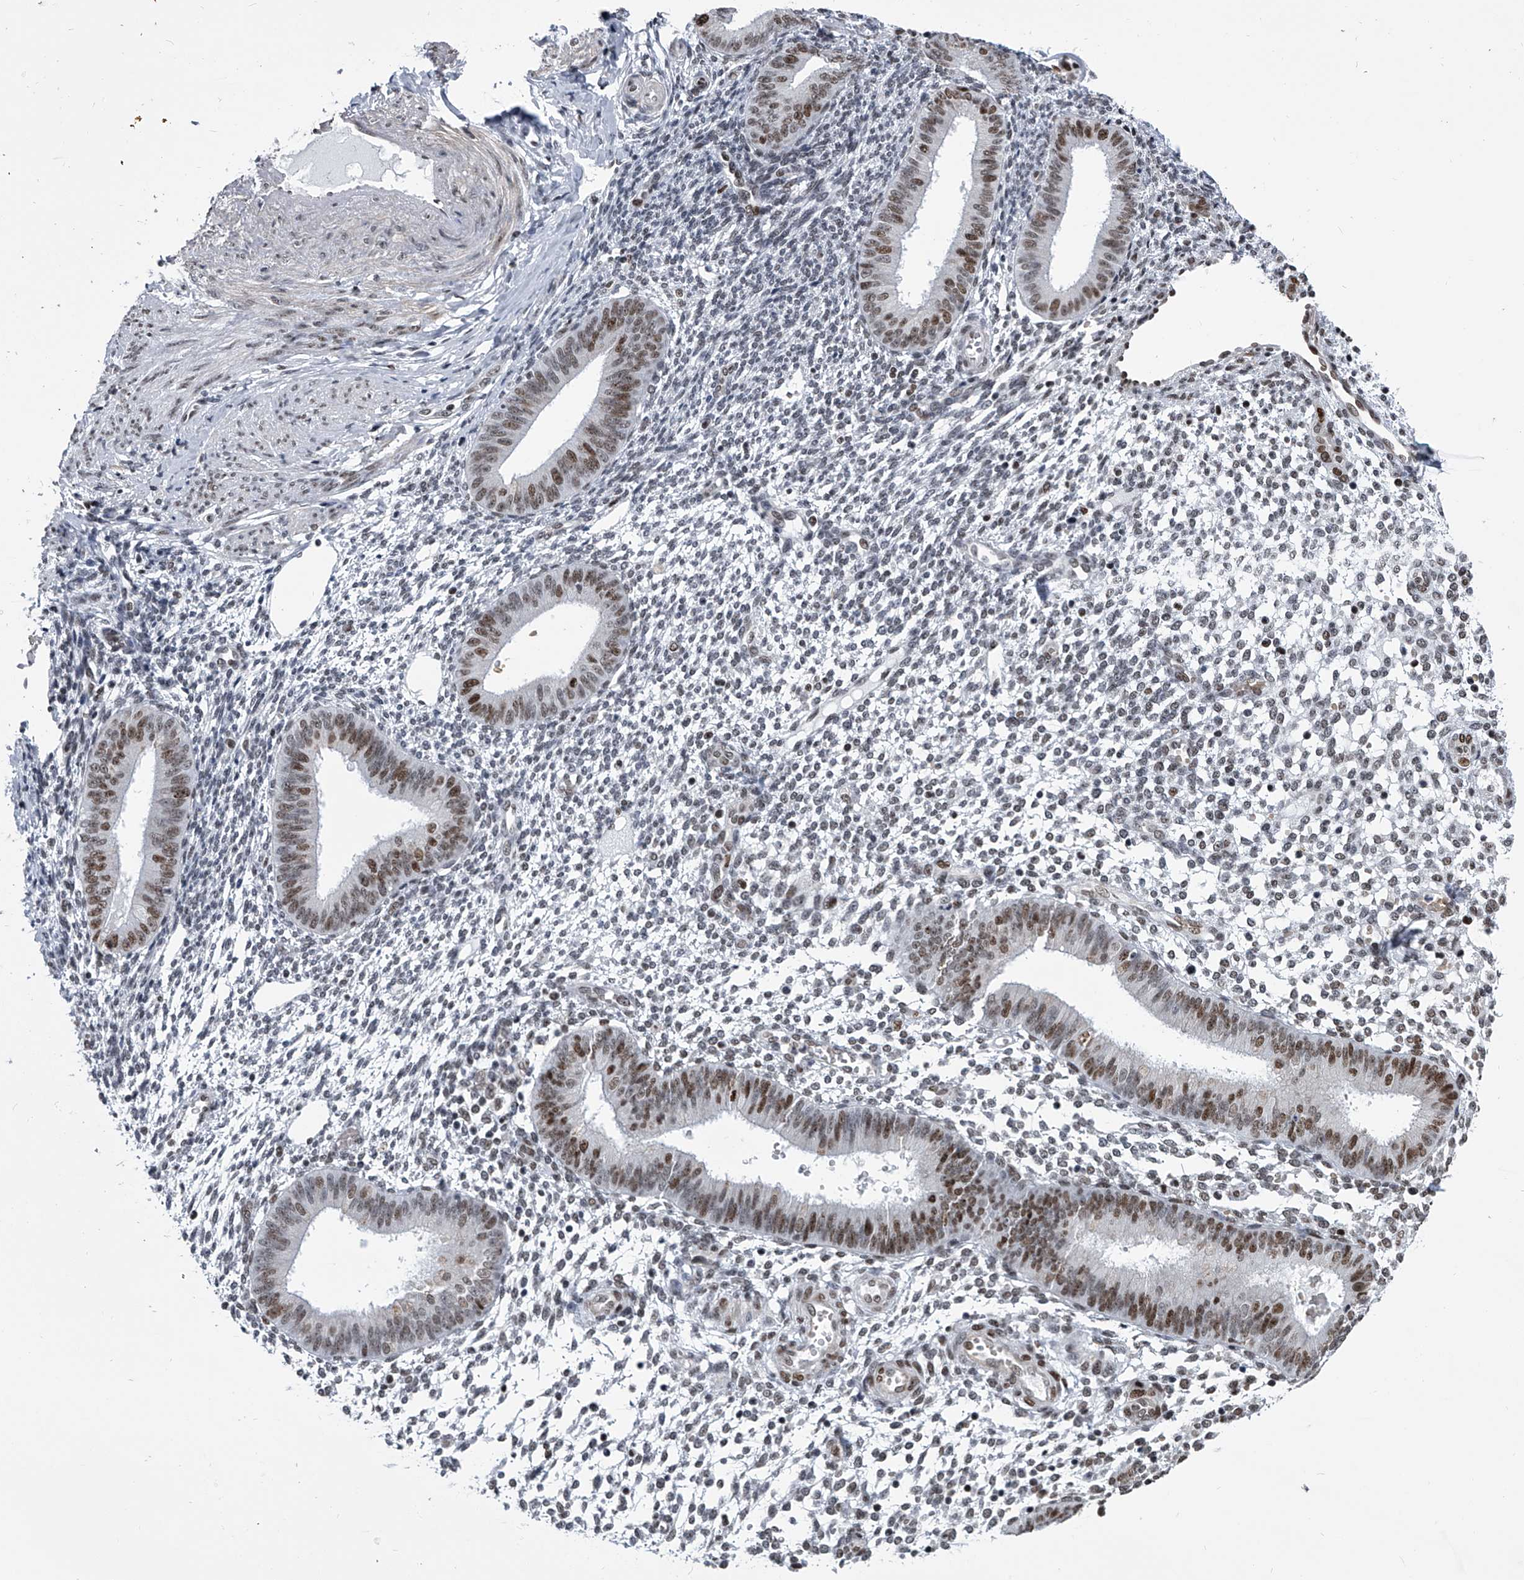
{"staining": {"intensity": "weak", "quantity": "25%-75%", "location": "nuclear"}, "tissue": "endometrium", "cell_type": "Cells in endometrial stroma", "image_type": "normal", "snomed": [{"axis": "morphology", "description": "Normal tissue, NOS"}, {"axis": "topography", "description": "Uterus"}, {"axis": "topography", "description": "Endometrium"}], "caption": "Immunohistochemical staining of benign endometrium shows 25%-75% levels of weak nuclear protein staining in about 25%-75% of cells in endometrial stroma.", "gene": "SIM2", "patient": {"sex": "female", "age": 48}}